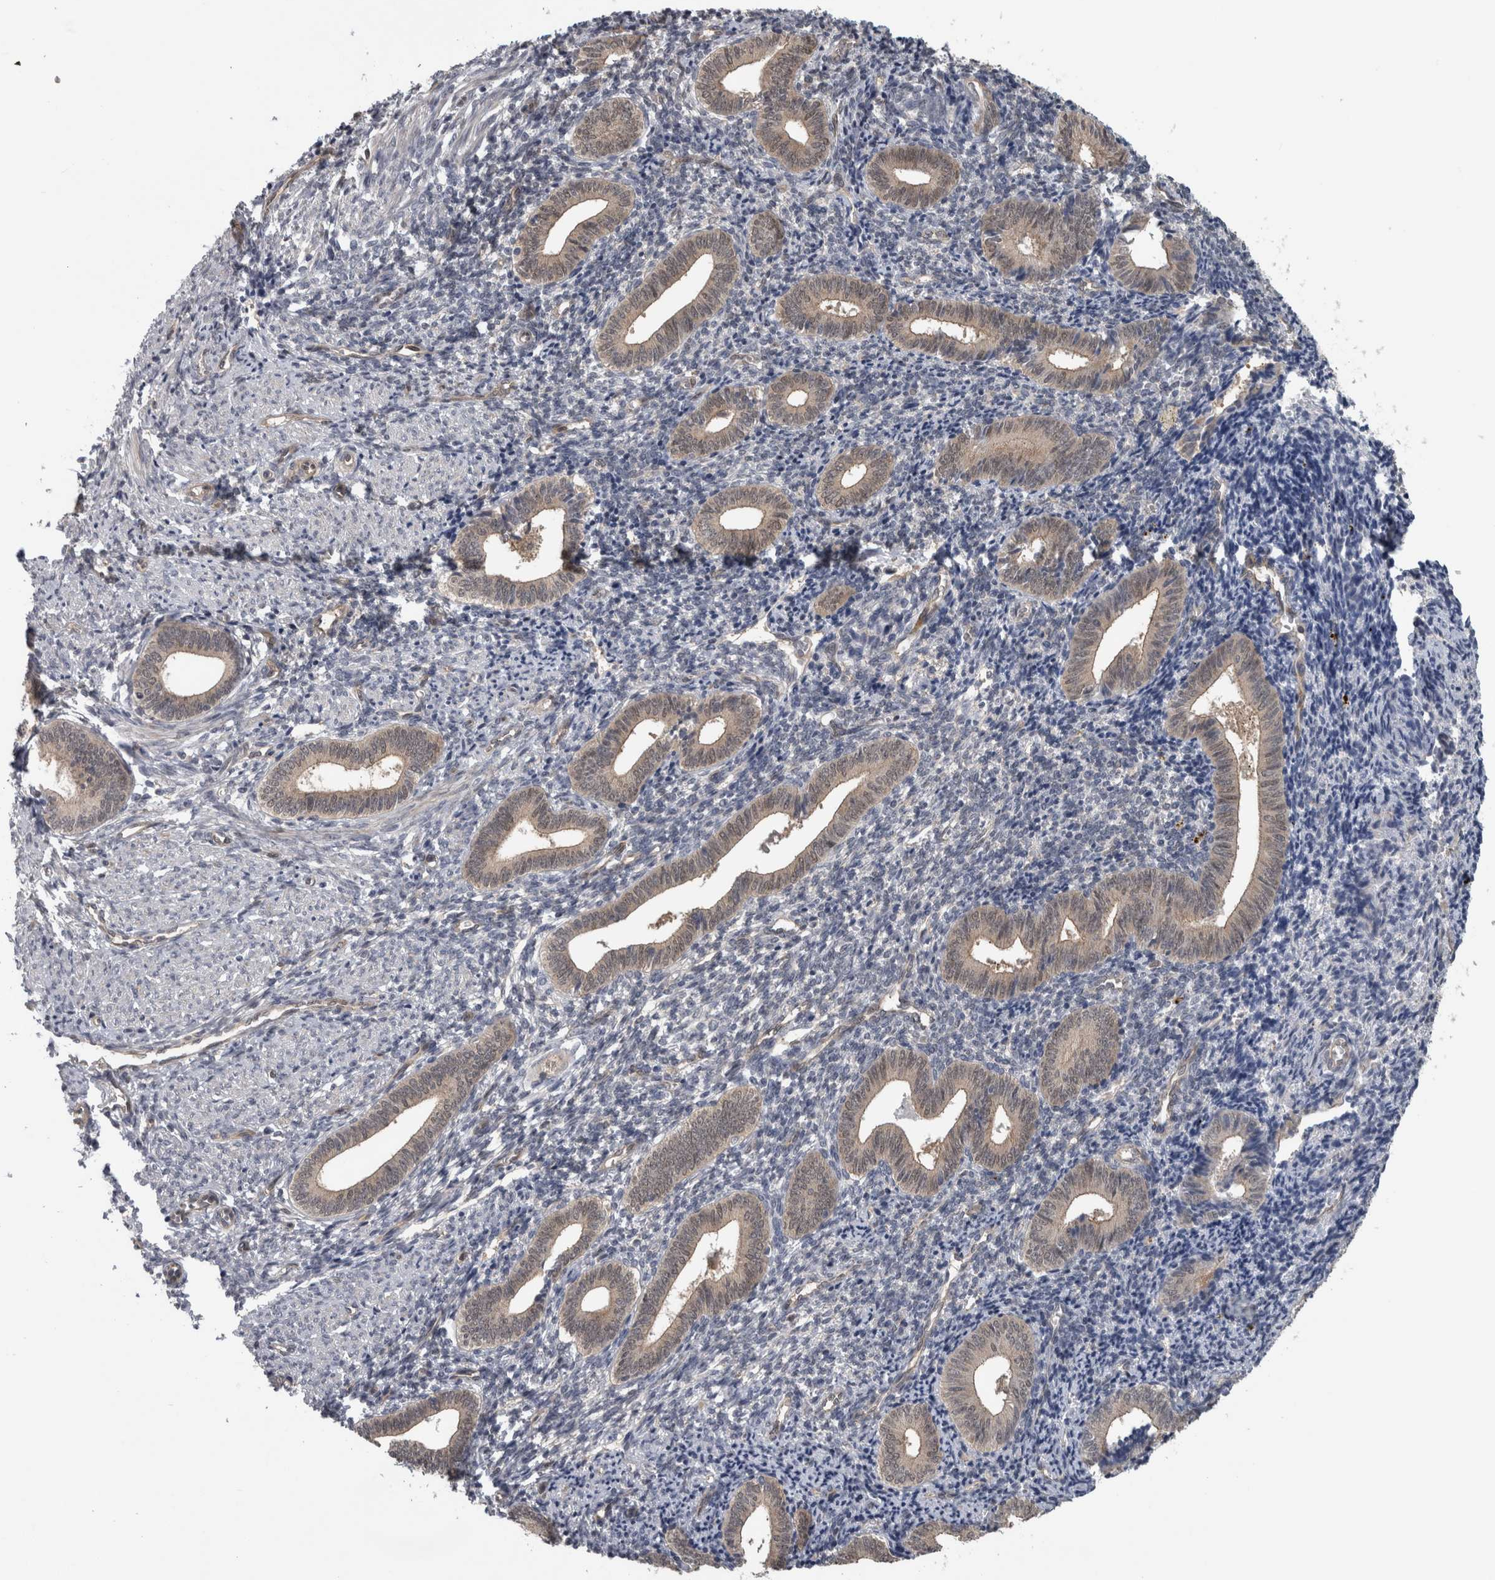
{"staining": {"intensity": "negative", "quantity": "none", "location": "none"}, "tissue": "endometrium", "cell_type": "Cells in endometrial stroma", "image_type": "normal", "snomed": [{"axis": "morphology", "description": "Normal tissue, NOS"}, {"axis": "topography", "description": "Uterus"}, {"axis": "topography", "description": "Endometrium"}], "caption": "Protein analysis of unremarkable endometrium reveals no significant positivity in cells in endometrial stroma. (Brightfield microscopy of DAB (3,3'-diaminobenzidine) immunohistochemistry at high magnification).", "gene": "NAPRT", "patient": {"sex": "female", "age": 33}}